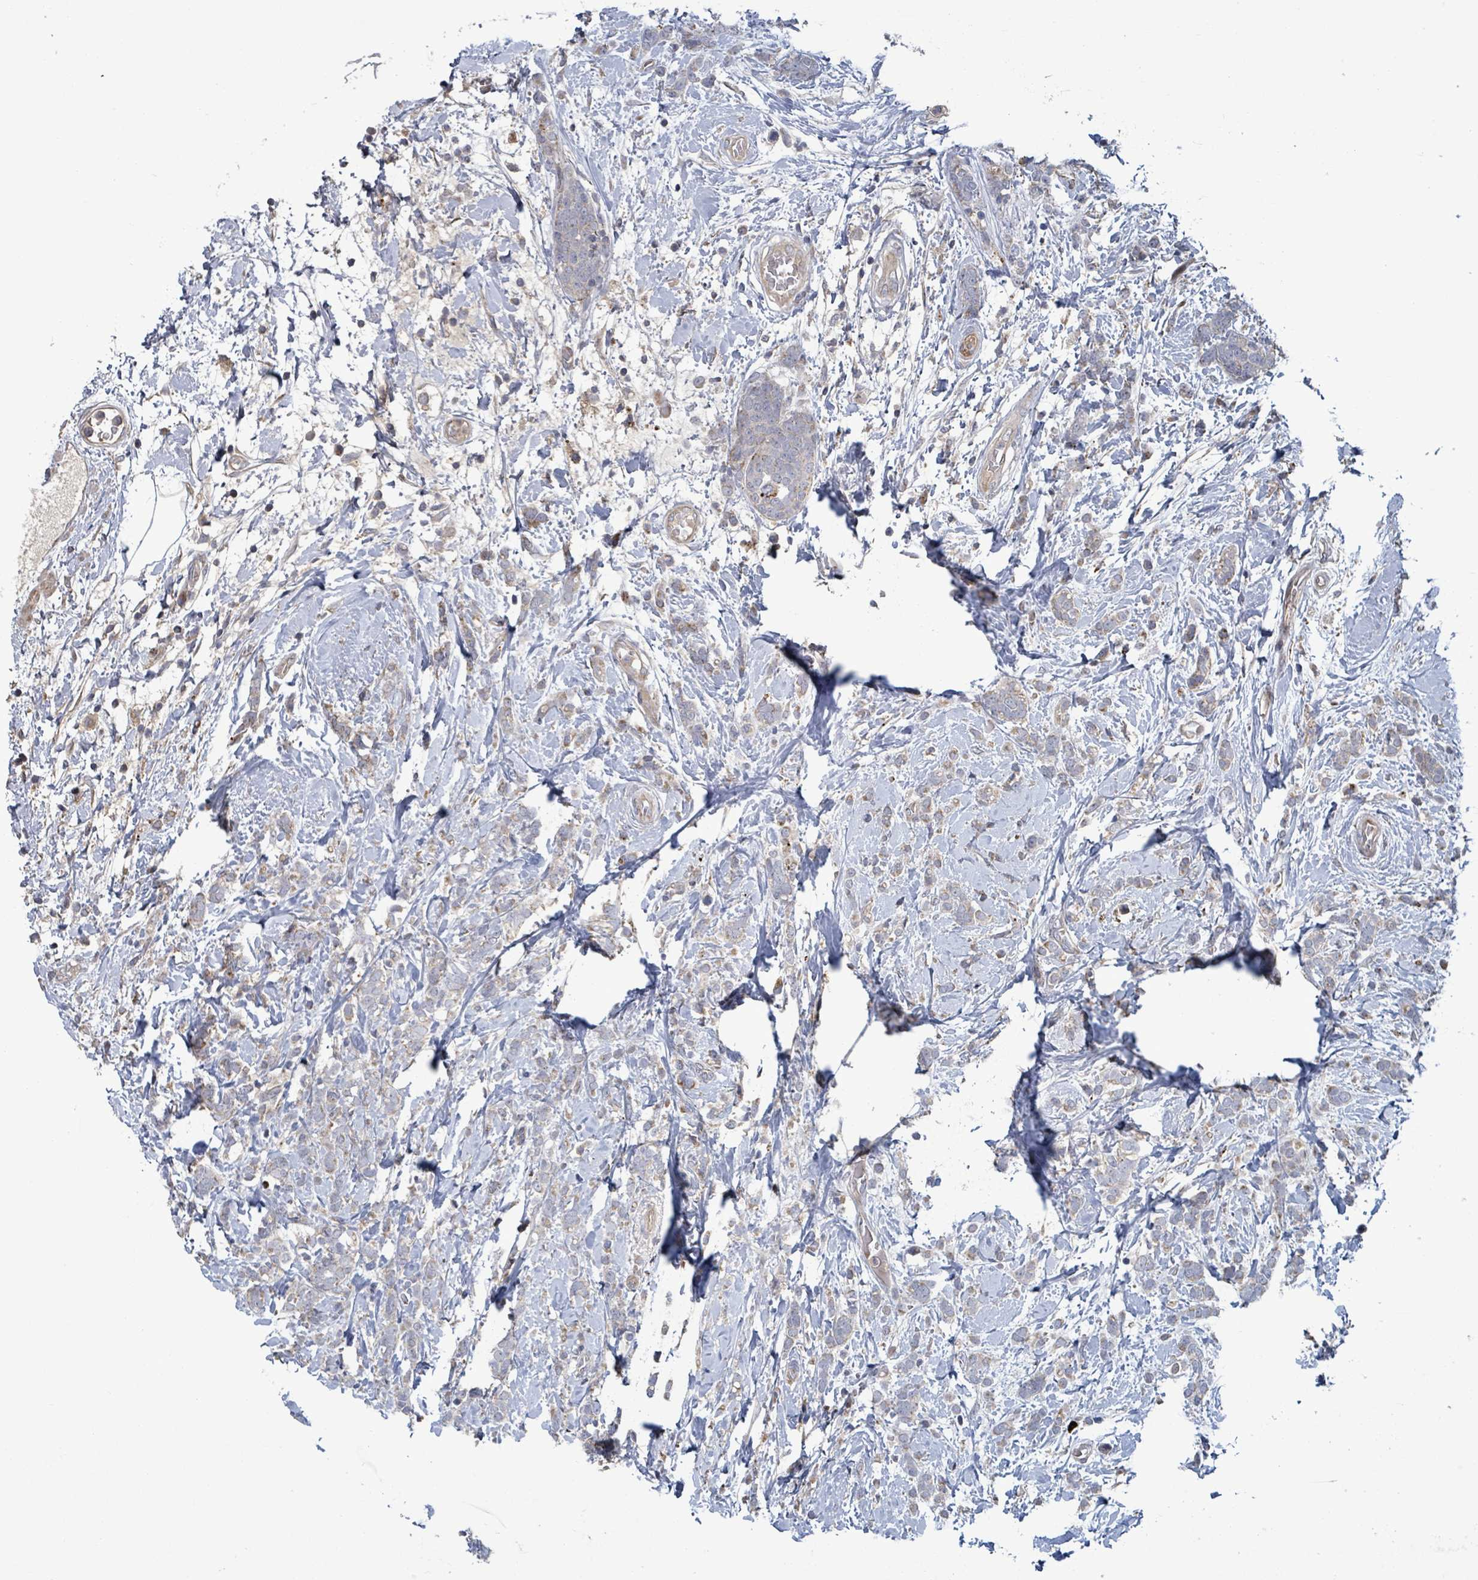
{"staining": {"intensity": "weak", "quantity": "25%-75%", "location": "cytoplasmic/membranous"}, "tissue": "breast cancer", "cell_type": "Tumor cells", "image_type": "cancer", "snomed": [{"axis": "morphology", "description": "Lobular carcinoma"}, {"axis": "topography", "description": "Breast"}], "caption": "This micrograph exhibits lobular carcinoma (breast) stained with immunohistochemistry to label a protein in brown. The cytoplasmic/membranous of tumor cells show weak positivity for the protein. Nuclei are counter-stained blue.", "gene": "DIPK2A", "patient": {"sex": "female", "age": 58}}